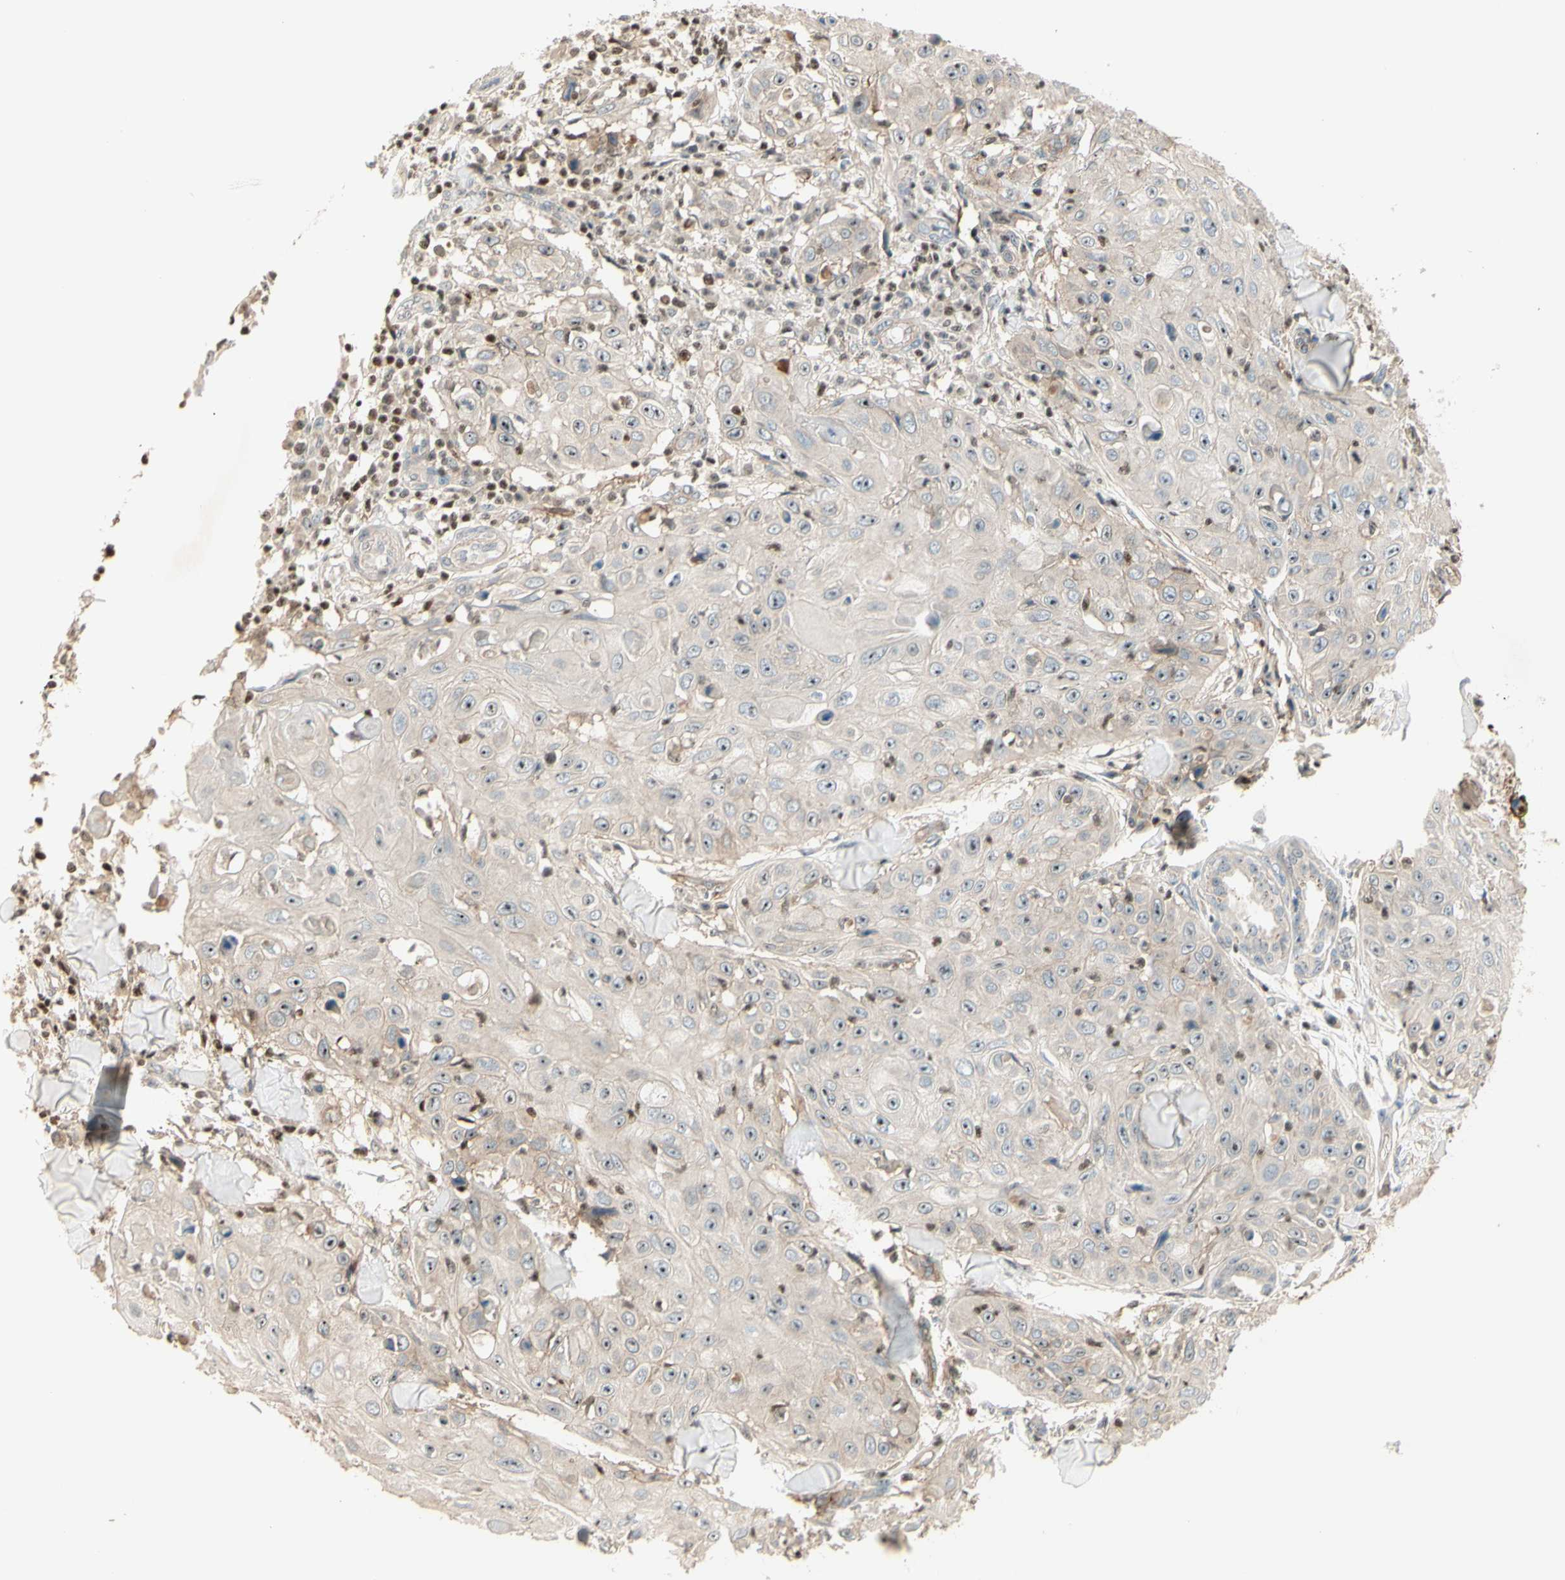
{"staining": {"intensity": "weak", "quantity": ">75%", "location": "cytoplasmic/membranous"}, "tissue": "skin cancer", "cell_type": "Tumor cells", "image_type": "cancer", "snomed": [{"axis": "morphology", "description": "Squamous cell carcinoma, NOS"}, {"axis": "topography", "description": "Skin"}], "caption": "DAB (3,3'-diaminobenzidine) immunohistochemical staining of human squamous cell carcinoma (skin) displays weak cytoplasmic/membranous protein positivity in about >75% of tumor cells. (Brightfield microscopy of DAB IHC at high magnification).", "gene": "NFYA", "patient": {"sex": "male", "age": 86}}